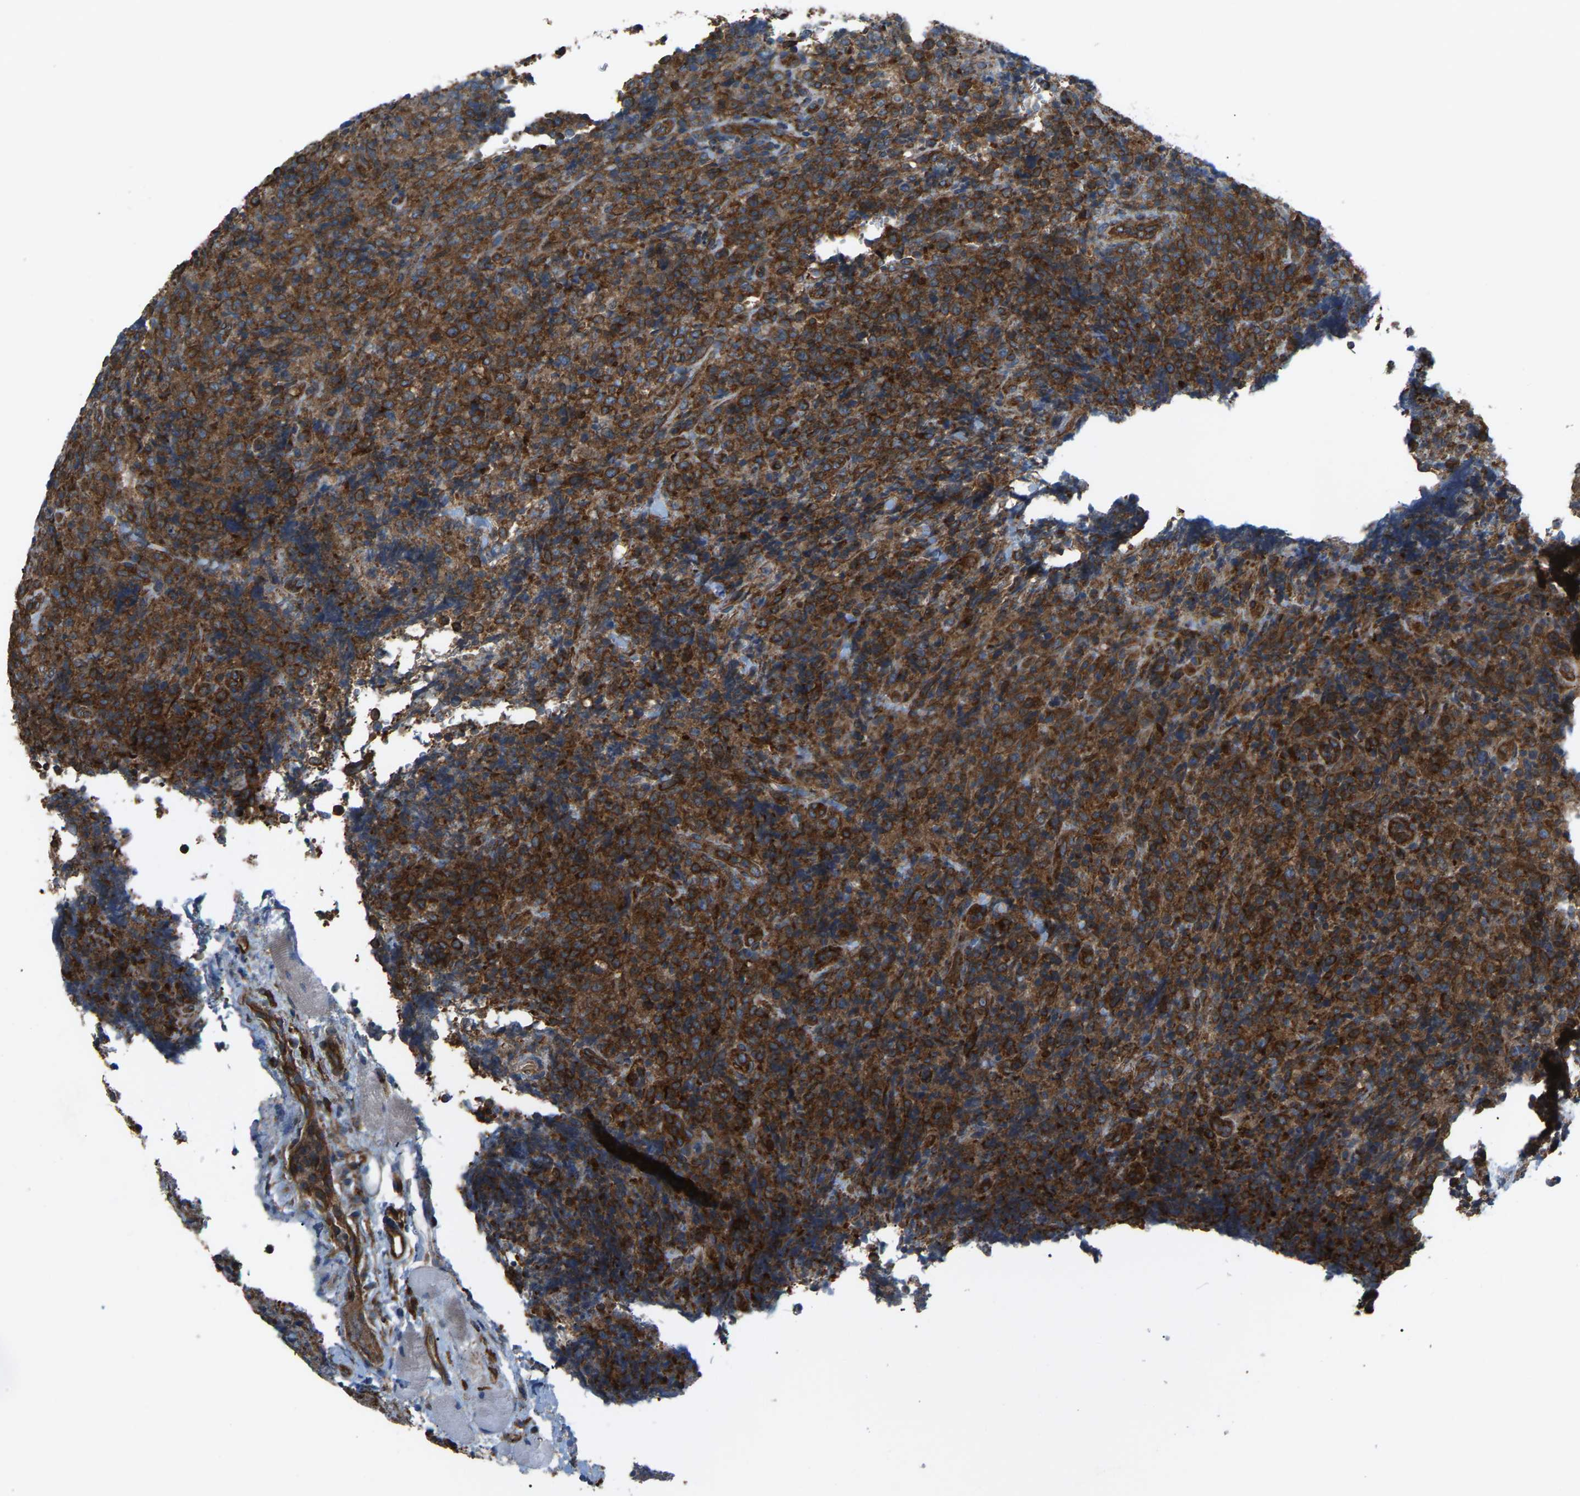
{"staining": {"intensity": "strong", "quantity": ">75%", "location": "cytoplasmic/membranous"}, "tissue": "lymphoma", "cell_type": "Tumor cells", "image_type": "cancer", "snomed": [{"axis": "morphology", "description": "Malignant lymphoma, non-Hodgkin's type, High grade"}, {"axis": "topography", "description": "Tonsil"}], "caption": "Protein staining of lymphoma tissue exhibits strong cytoplasmic/membranous positivity in approximately >75% of tumor cells.", "gene": "PICALM", "patient": {"sex": "female", "age": 36}}